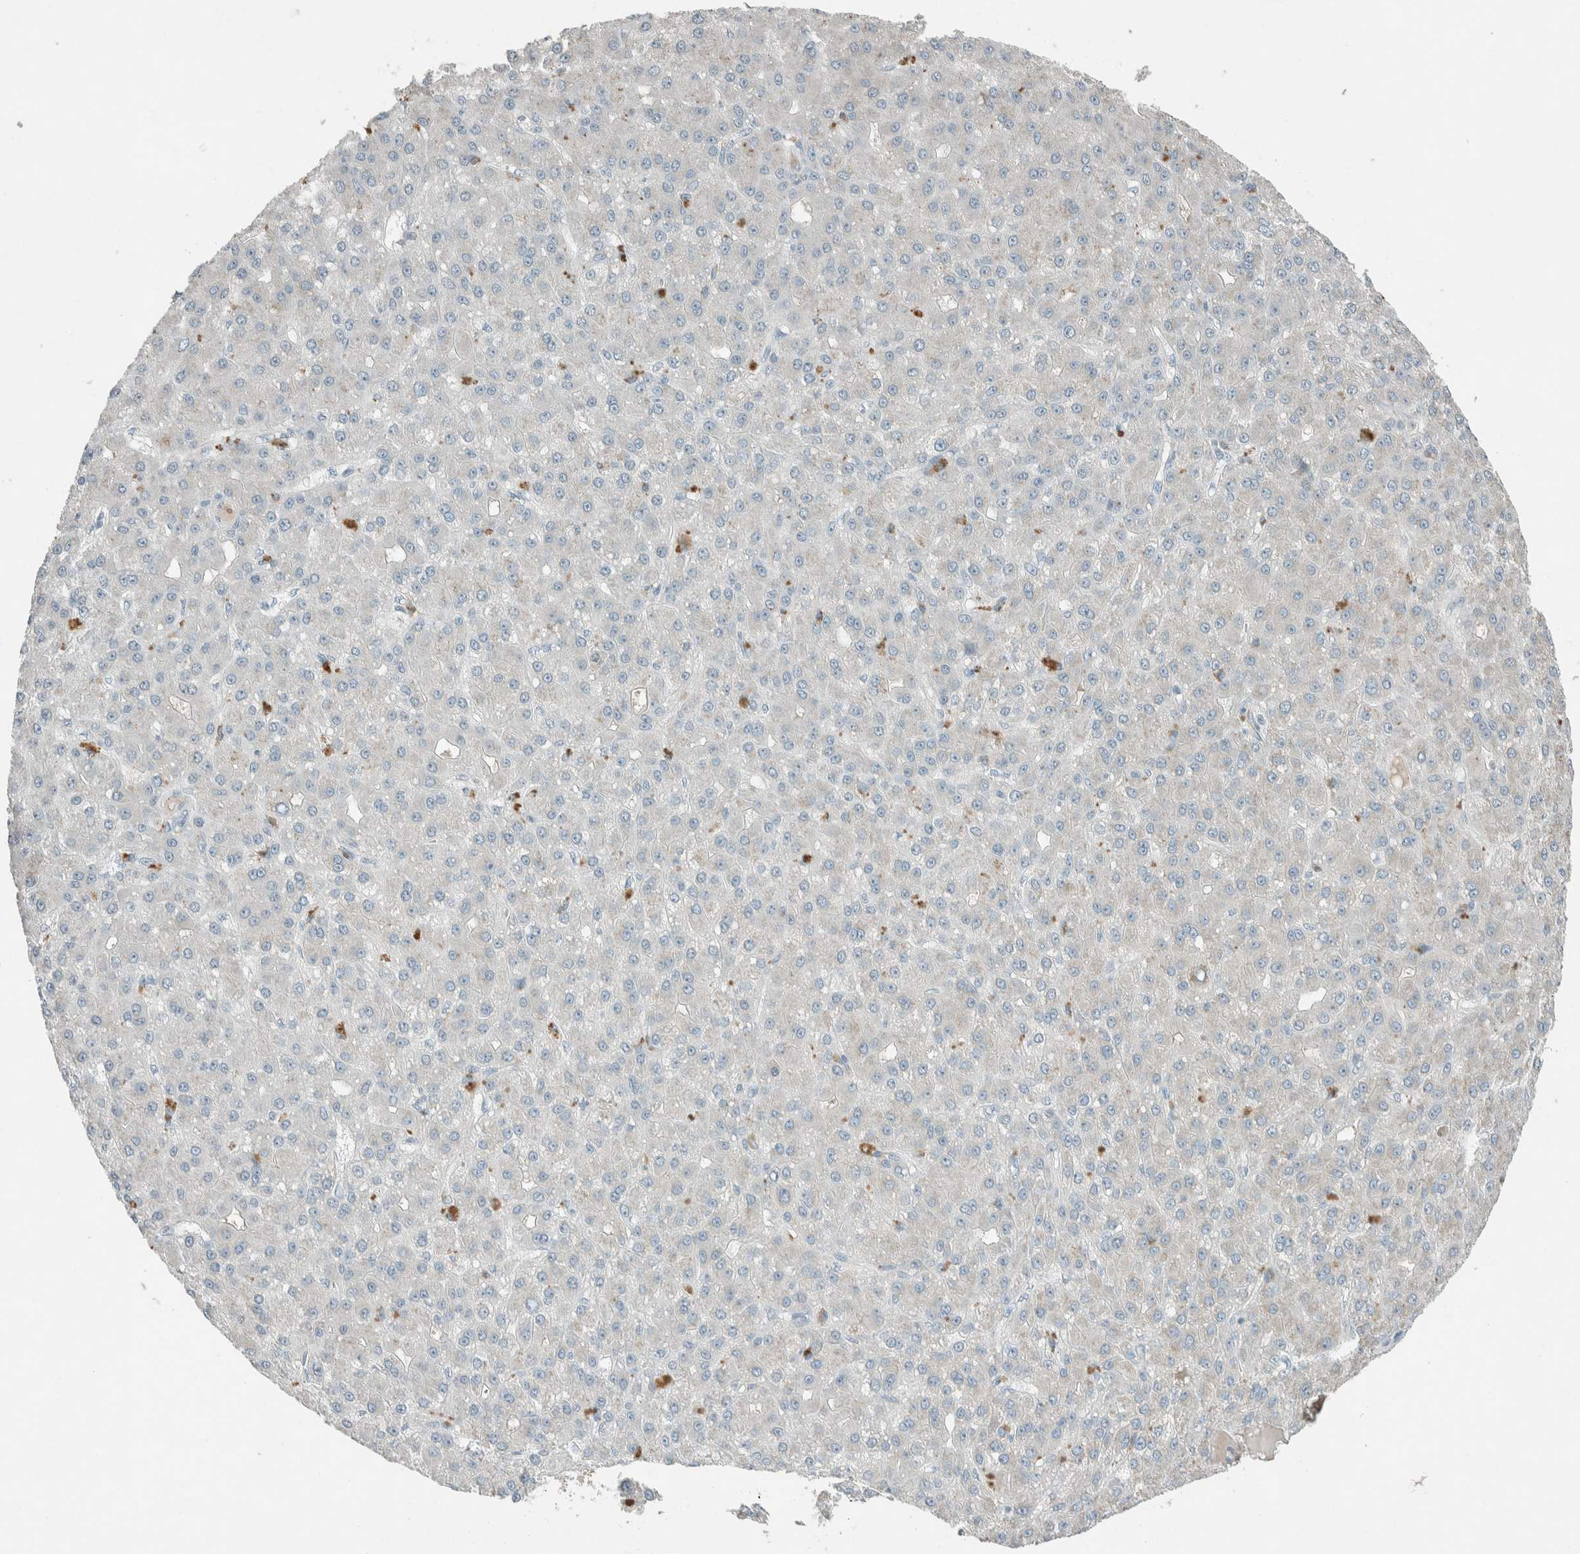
{"staining": {"intensity": "moderate", "quantity": "<25%", "location": "cytoplasmic/membranous"}, "tissue": "liver cancer", "cell_type": "Tumor cells", "image_type": "cancer", "snomed": [{"axis": "morphology", "description": "Carcinoma, Hepatocellular, NOS"}, {"axis": "topography", "description": "Liver"}], "caption": "Immunohistochemical staining of human liver hepatocellular carcinoma displays low levels of moderate cytoplasmic/membranous protein staining in about <25% of tumor cells. (IHC, brightfield microscopy, high magnification).", "gene": "CERCAM", "patient": {"sex": "male", "age": 67}}